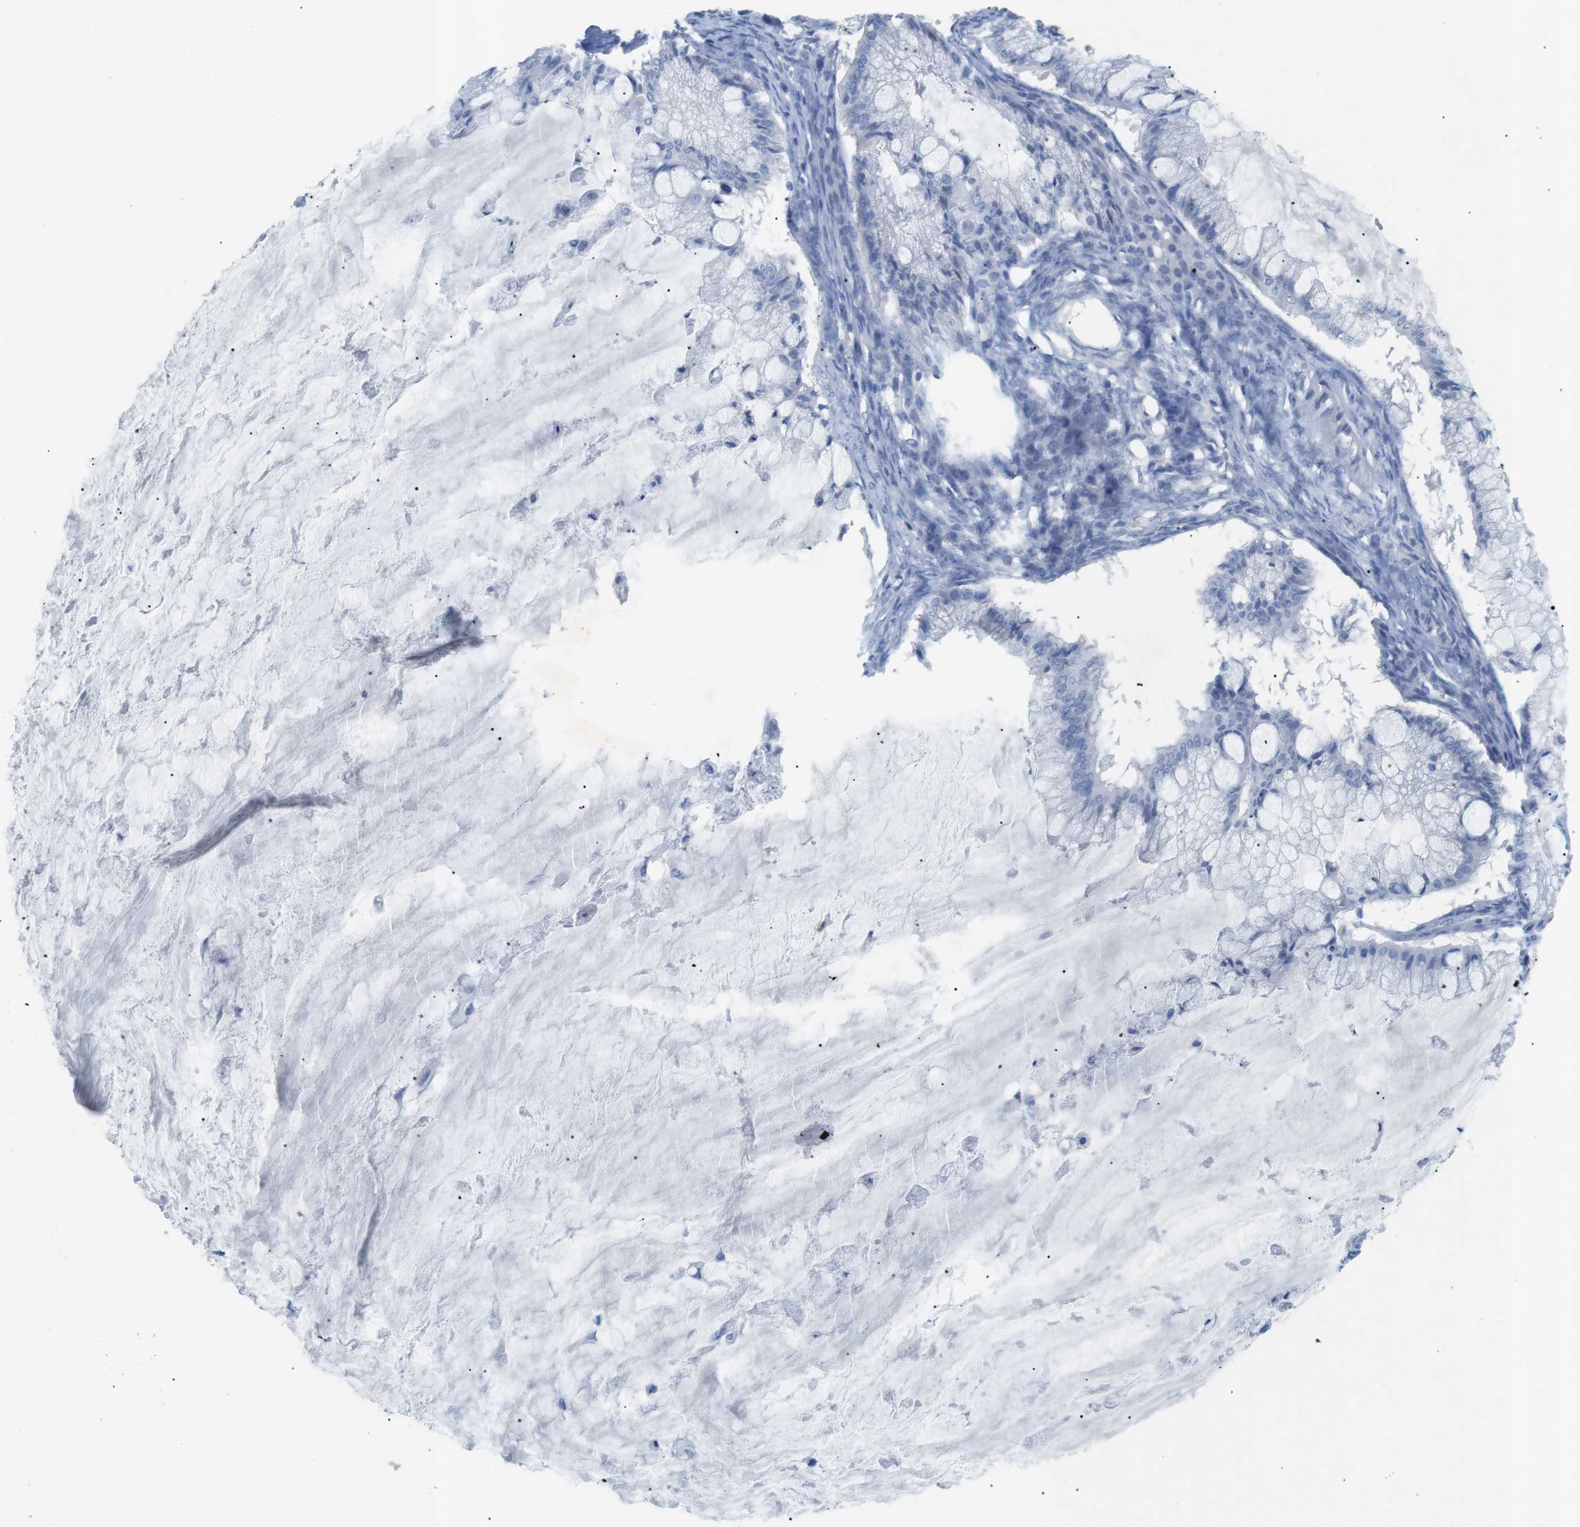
{"staining": {"intensity": "negative", "quantity": "none", "location": "none"}, "tissue": "ovarian cancer", "cell_type": "Tumor cells", "image_type": "cancer", "snomed": [{"axis": "morphology", "description": "Cystadenocarcinoma, mucinous, NOS"}, {"axis": "topography", "description": "Ovary"}], "caption": "This is an immunohistochemistry (IHC) histopathology image of mucinous cystadenocarcinoma (ovarian). There is no staining in tumor cells.", "gene": "SALL4", "patient": {"sex": "female", "age": 57}}